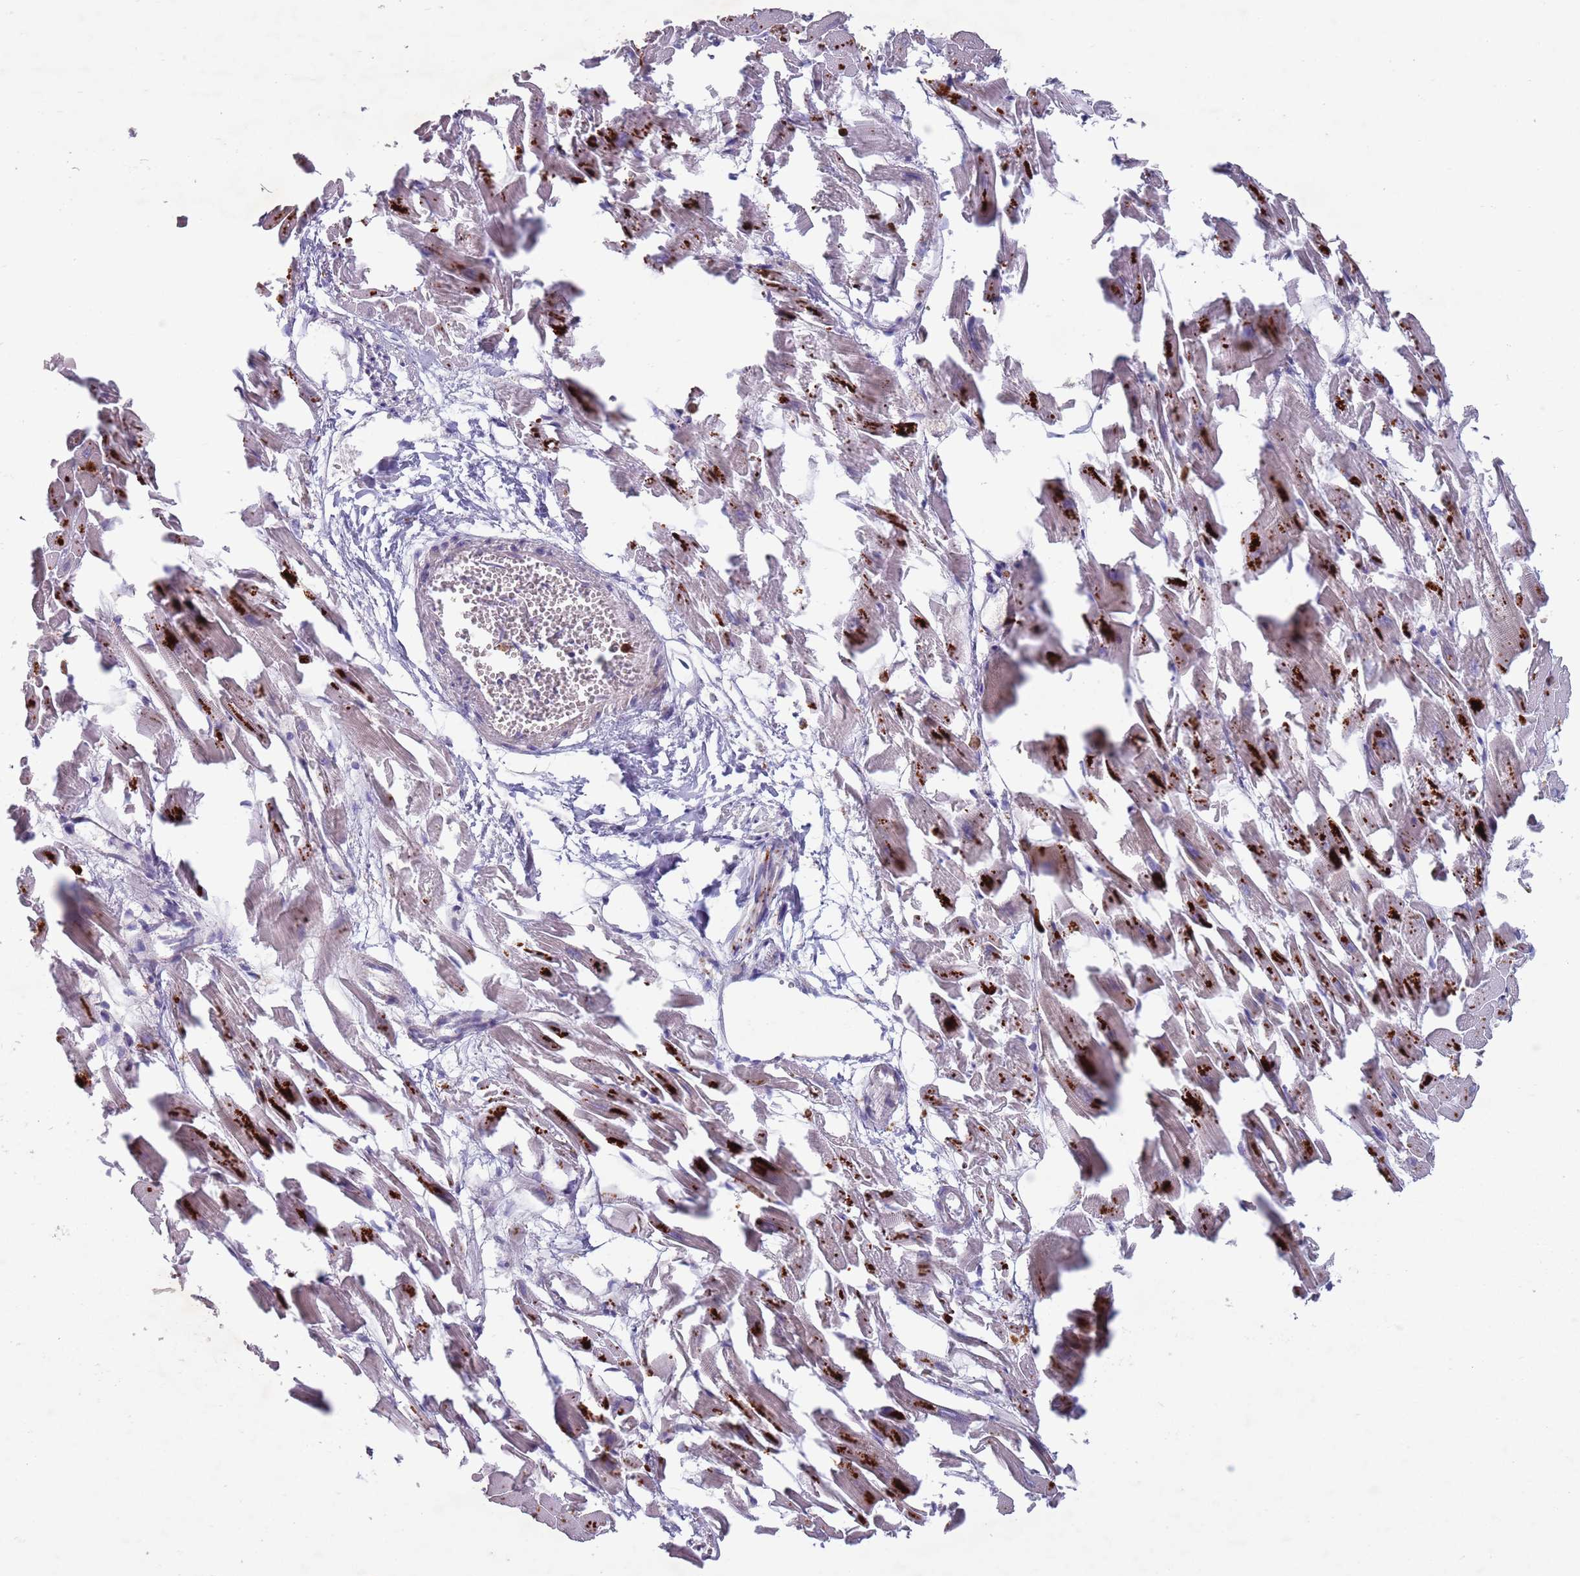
{"staining": {"intensity": "strong", "quantity": "25%-75%", "location": "cytoplasmic/membranous"}, "tissue": "heart muscle", "cell_type": "Cardiomyocytes", "image_type": "normal", "snomed": [{"axis": "morphology", "description": "Normal tissue, NOS"}, {"axis": "topography", "description": "Heart"}], "caption": "Strong cytoplasmic/membranous staining for a protein is identified in approximately 25%-75% of cardiomyocytes of normal heart muscle using IHC.", "gene": "TYW1B", "patient": {"sex": "female", "age": 64}}